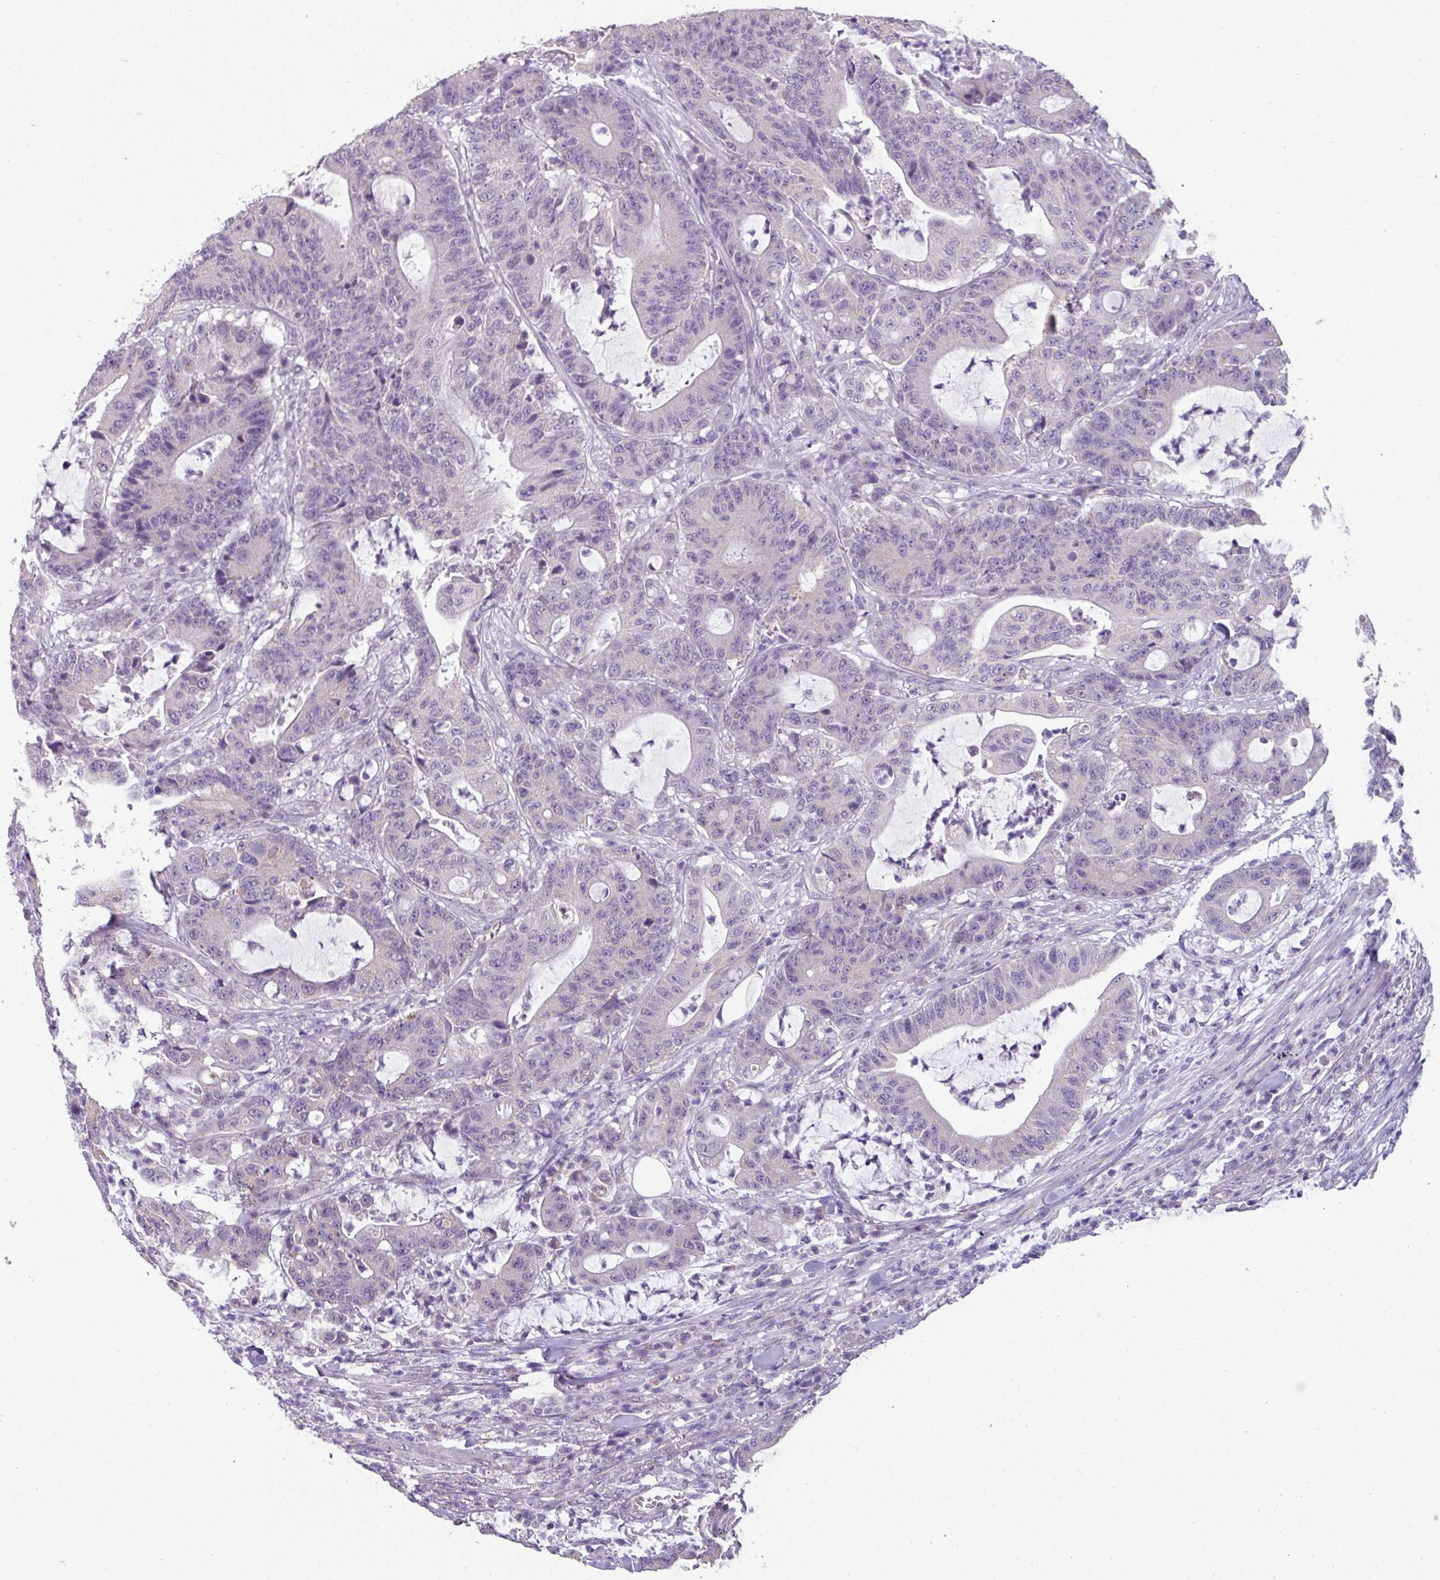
{"staining": {"intensity": "negative", "quantity": "none", "location": "none"}, "tissue": "colorectal cancer", "cell_type": "Tumor cells", "image_type": "cancer", "snomed": [{"axis": "morphology", "description": "Adenocarcinoma, NOS"}, {"axis": "topography", "description": "Colon"}], "caption": "An image of human colorectal cancer (adenocarcinoma) is negative for staining in tumor cells.", "gene": "PALS2", "patient": {"sex": "female", "age": 84}}